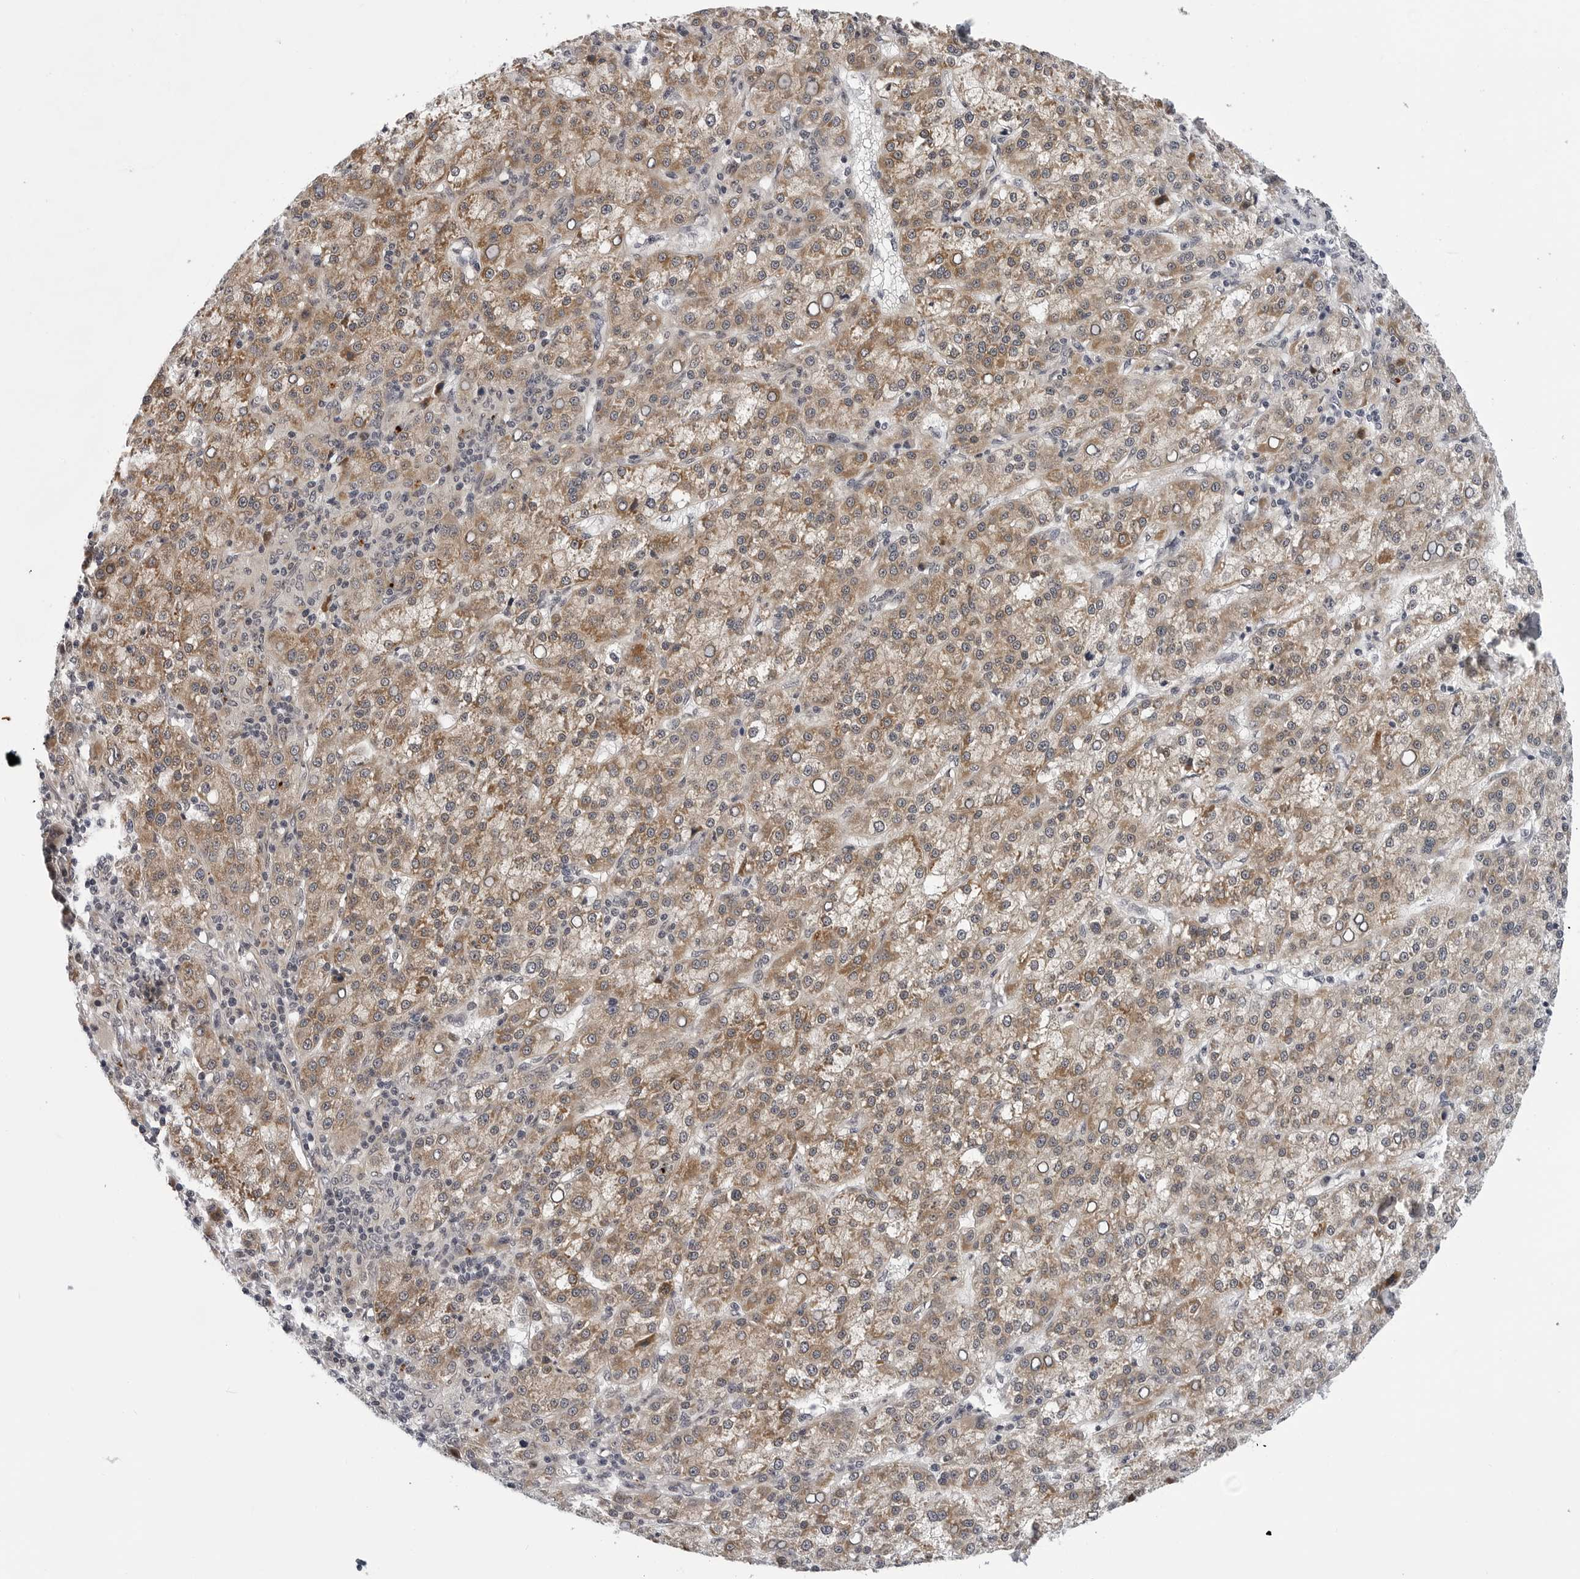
{"staining": {"intensity": "moderate", "quantity": ">75%", "location": "cytoplasmic/membranous"}, "tissue": "liver cancer", "cell_type": "Tumor cells", "image_type": "cancer", "snomed": [{"axis": "morphology", "description": "Carcinoma, Hepatocellular, NOS"}, {"axis": "topography", "description": "Liver"}], "caption": "Approximately >75% of tumor cells in liver cancer (hepatocellular carcinoma) demonstrate moderate cytoplasmic/membranous protein positivity as visualized by brown immunohistochemical staining.", "gene": "KIAA1614", "patient": {"sex": "female", "age": 58}}